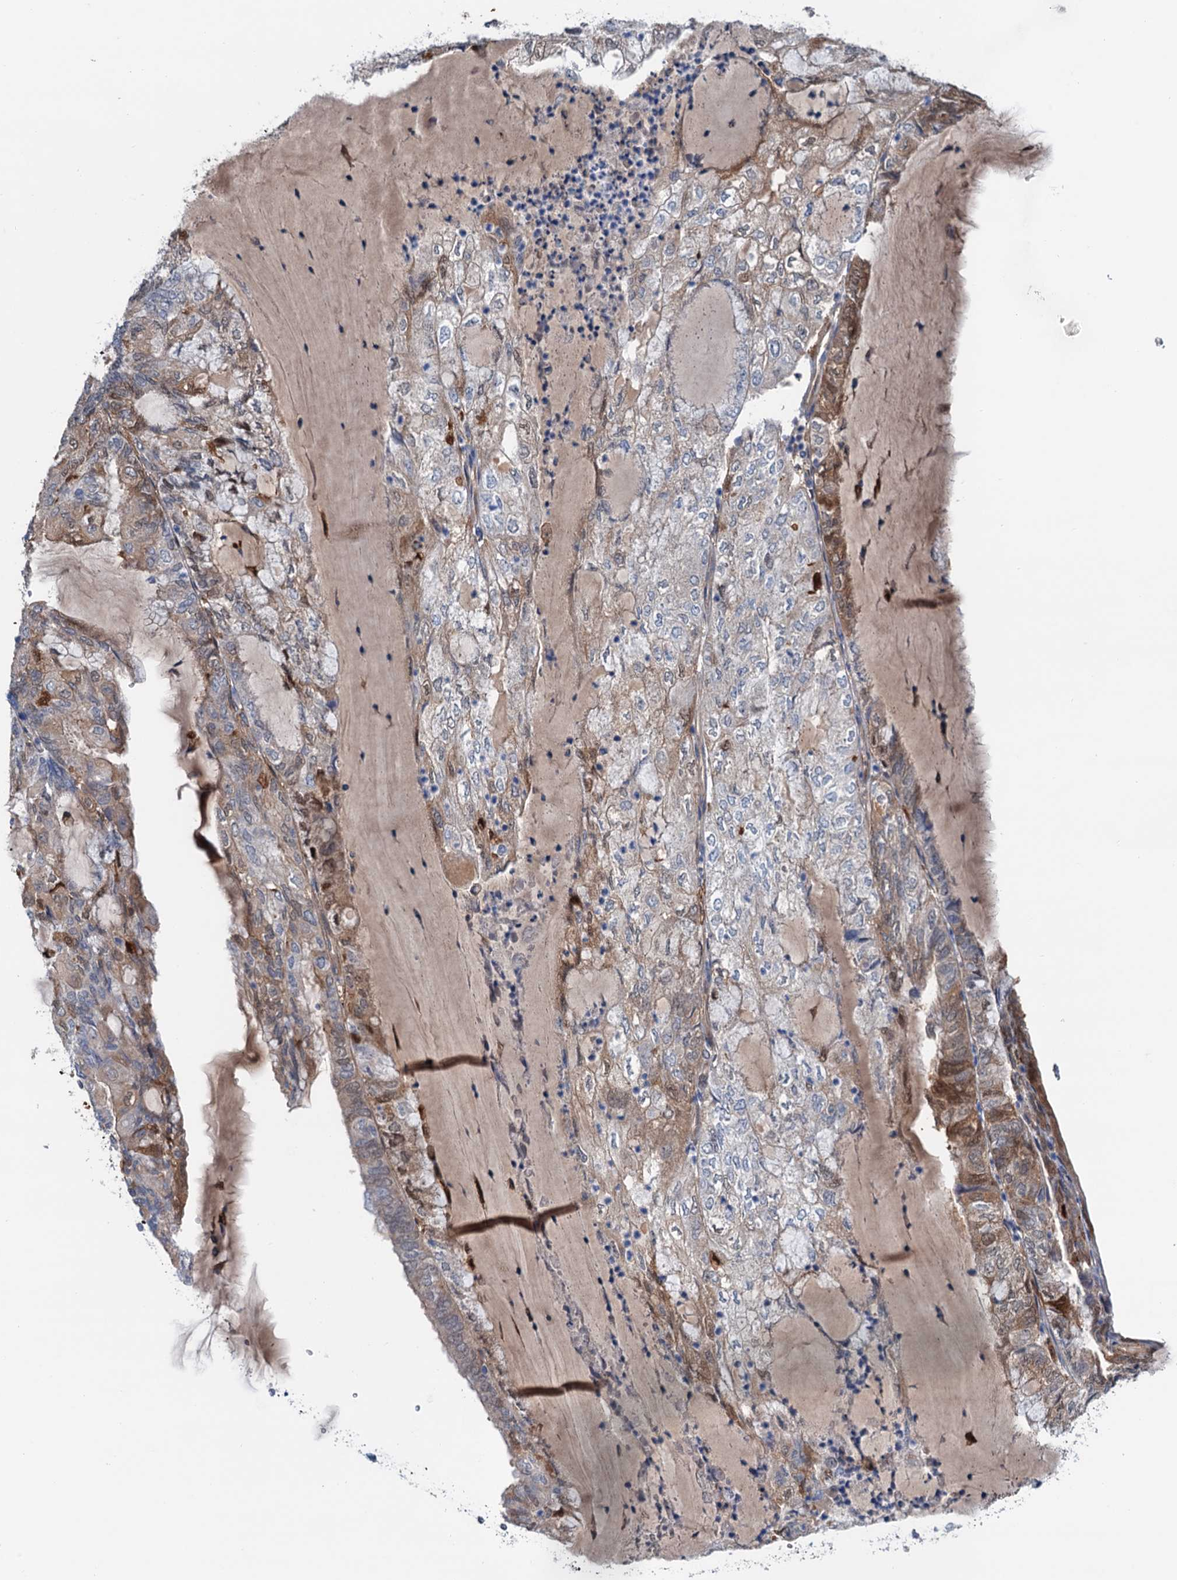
{"staining": {"intensity": "weak", "quantity": "<25%", "location": "cytoplasmic/membranous"}, "tissue": "endometrial cancer", "cell_type": "Tumor cells", "image_type": "cancer", "snomed": [{"axis": "morphology", "description": "Adenocarcinoma, NOS"}, {"axis": "topography", "description": "Endometrium"}], "caption": "Tumor cells show no significant expression in endometrial cancer (adenocarcinoma). (Immunohistochemistry (ihc), brightfield microscopy, high magnification).", "gene": "CSTPP1", "patient": {"sex": "female", "age": 81}}